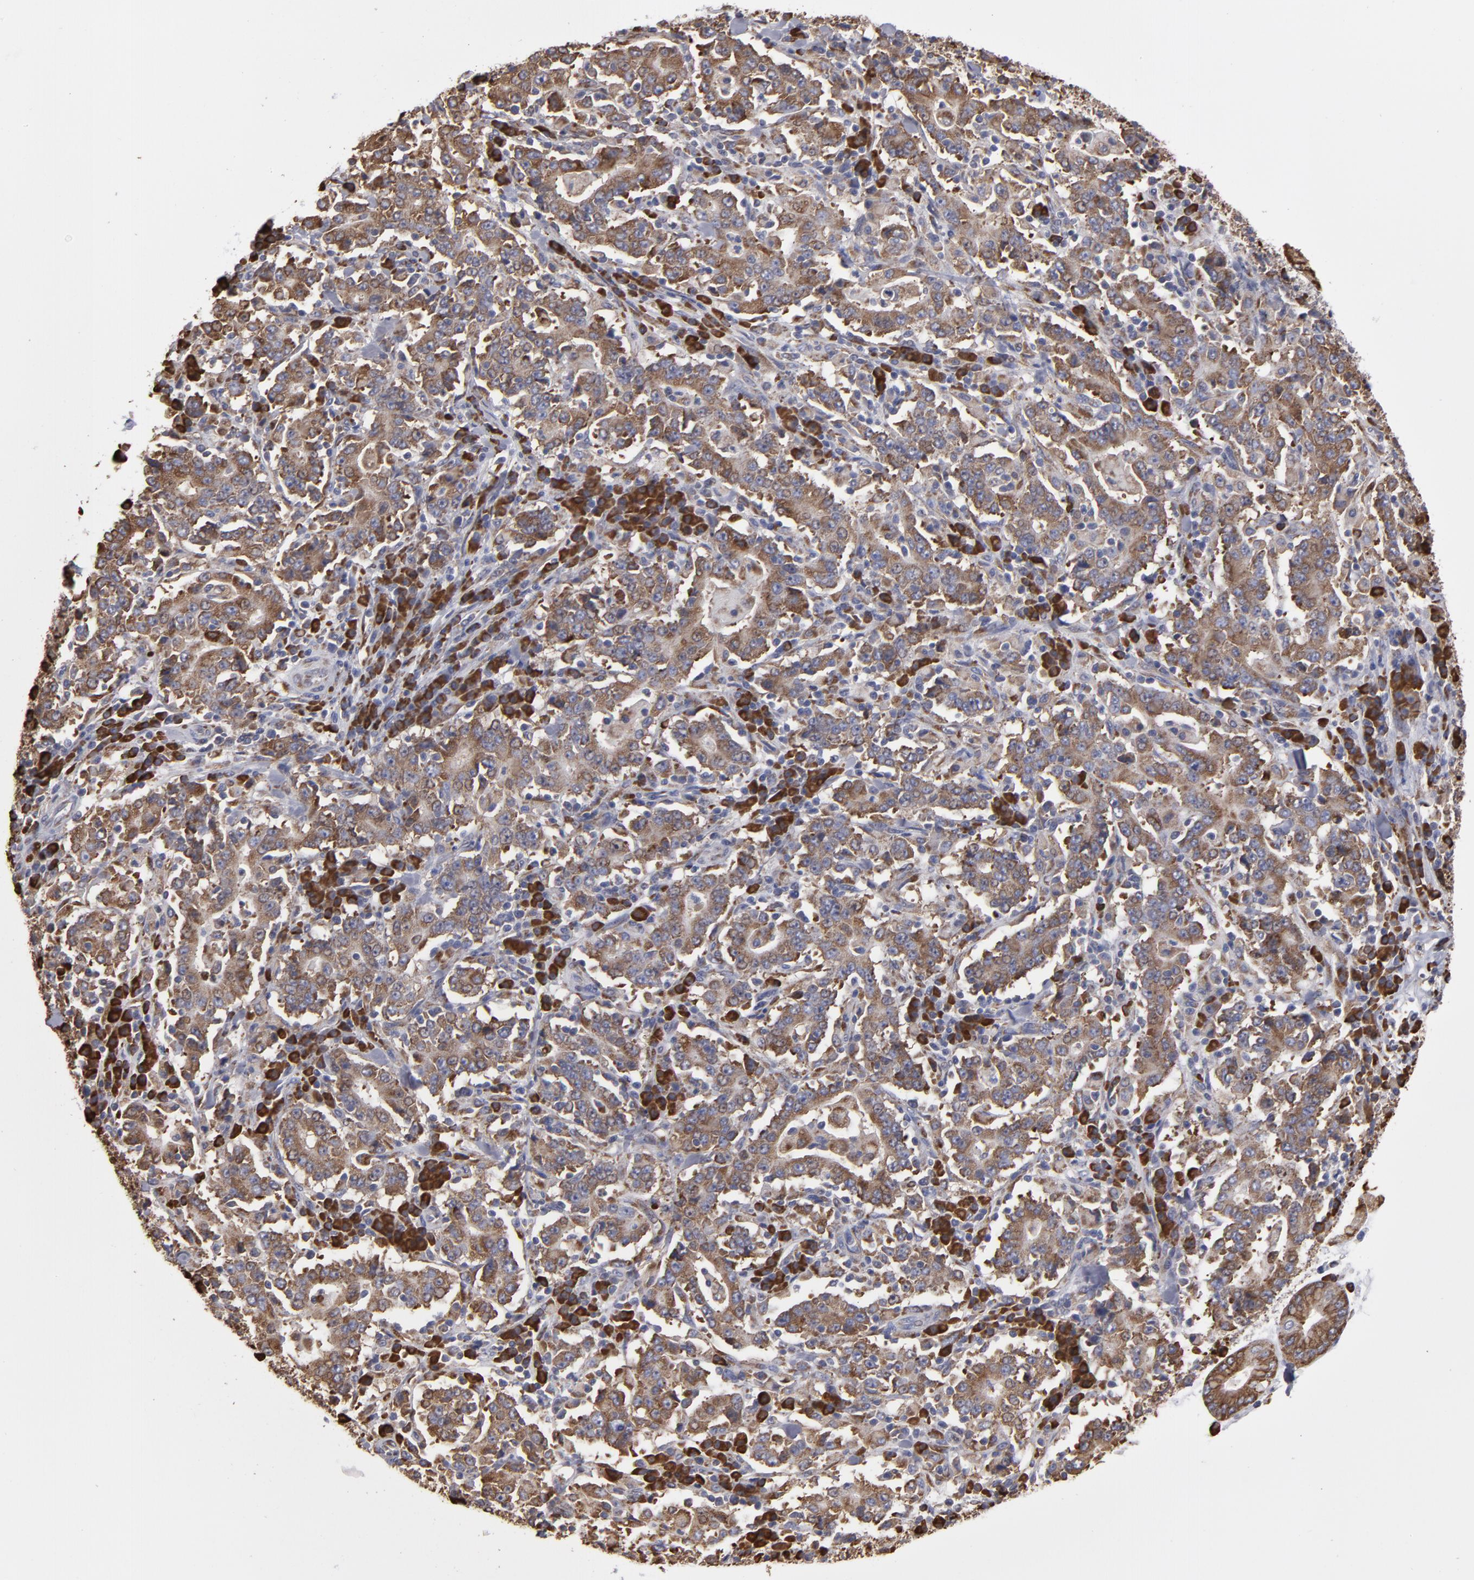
{"staining": {"intensity": "moderate", "quantity": ">75%", "location": "cytoplasmic/membranous"}, "tissue": "stomach cancer", "cell_type": "Tumor cells", "image_type": "cancer", "snomed": [{"axis": "morphology", "description": "Normal tissue, NOS"}, {"axis": "morphology", "description": "Adenocarcinoma, NOS"}, {"axis": "topography", "description": "Stomach, upper"}, {"axis": "topography", "description": "Stomach"}], "caption": "Stomach cancer tissue displays moderate cytoplasmic/membranous staining in about >75% of tumor cells, visualized by immunohistochemistry.", "gene": "SND1", "patient": {"sex": "male", "age": 59}}